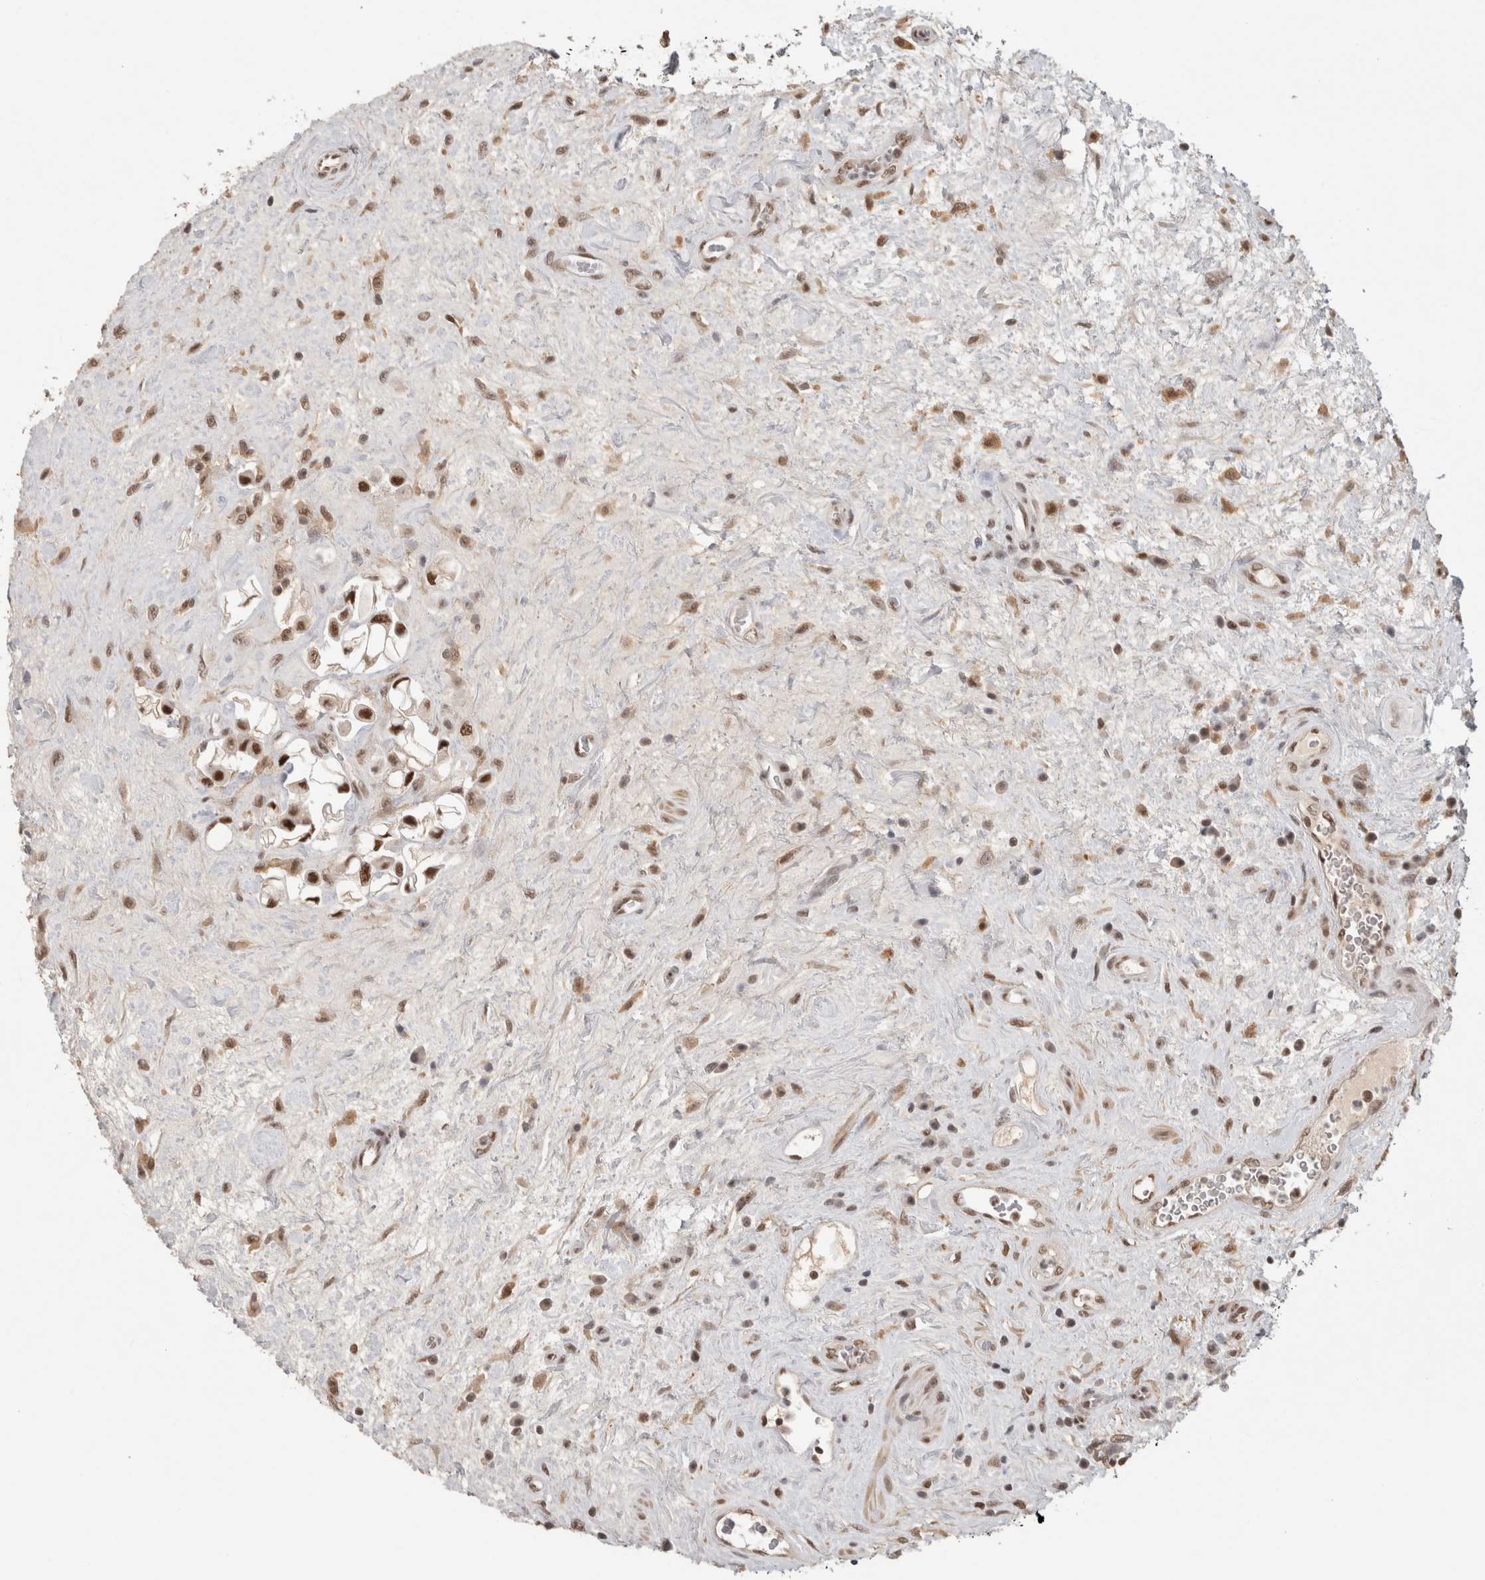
{"staining": {"intensity": "strong", "quantity": ">75%", "location": "nuclear"}, "tissue": "urothelial cancer", "cell_type": "Tumor cells", "image_type": "cancer", "snomed": [{"axis": "morphology", "description": "Urothelial carcinoma, High grade"}, {"axis": "topography", "description": "Urinary bladder"}], "caption": "Urothelial cancer tissue displays strong nuclear expression in about >75% of tumor cells The protein is stained brown, and the nuclei are stained in blue (DAB IHC with brightfield microscopy, high magnification).", "gene": "ZNF830", "patient": {"sex": "male", "age": 50}}